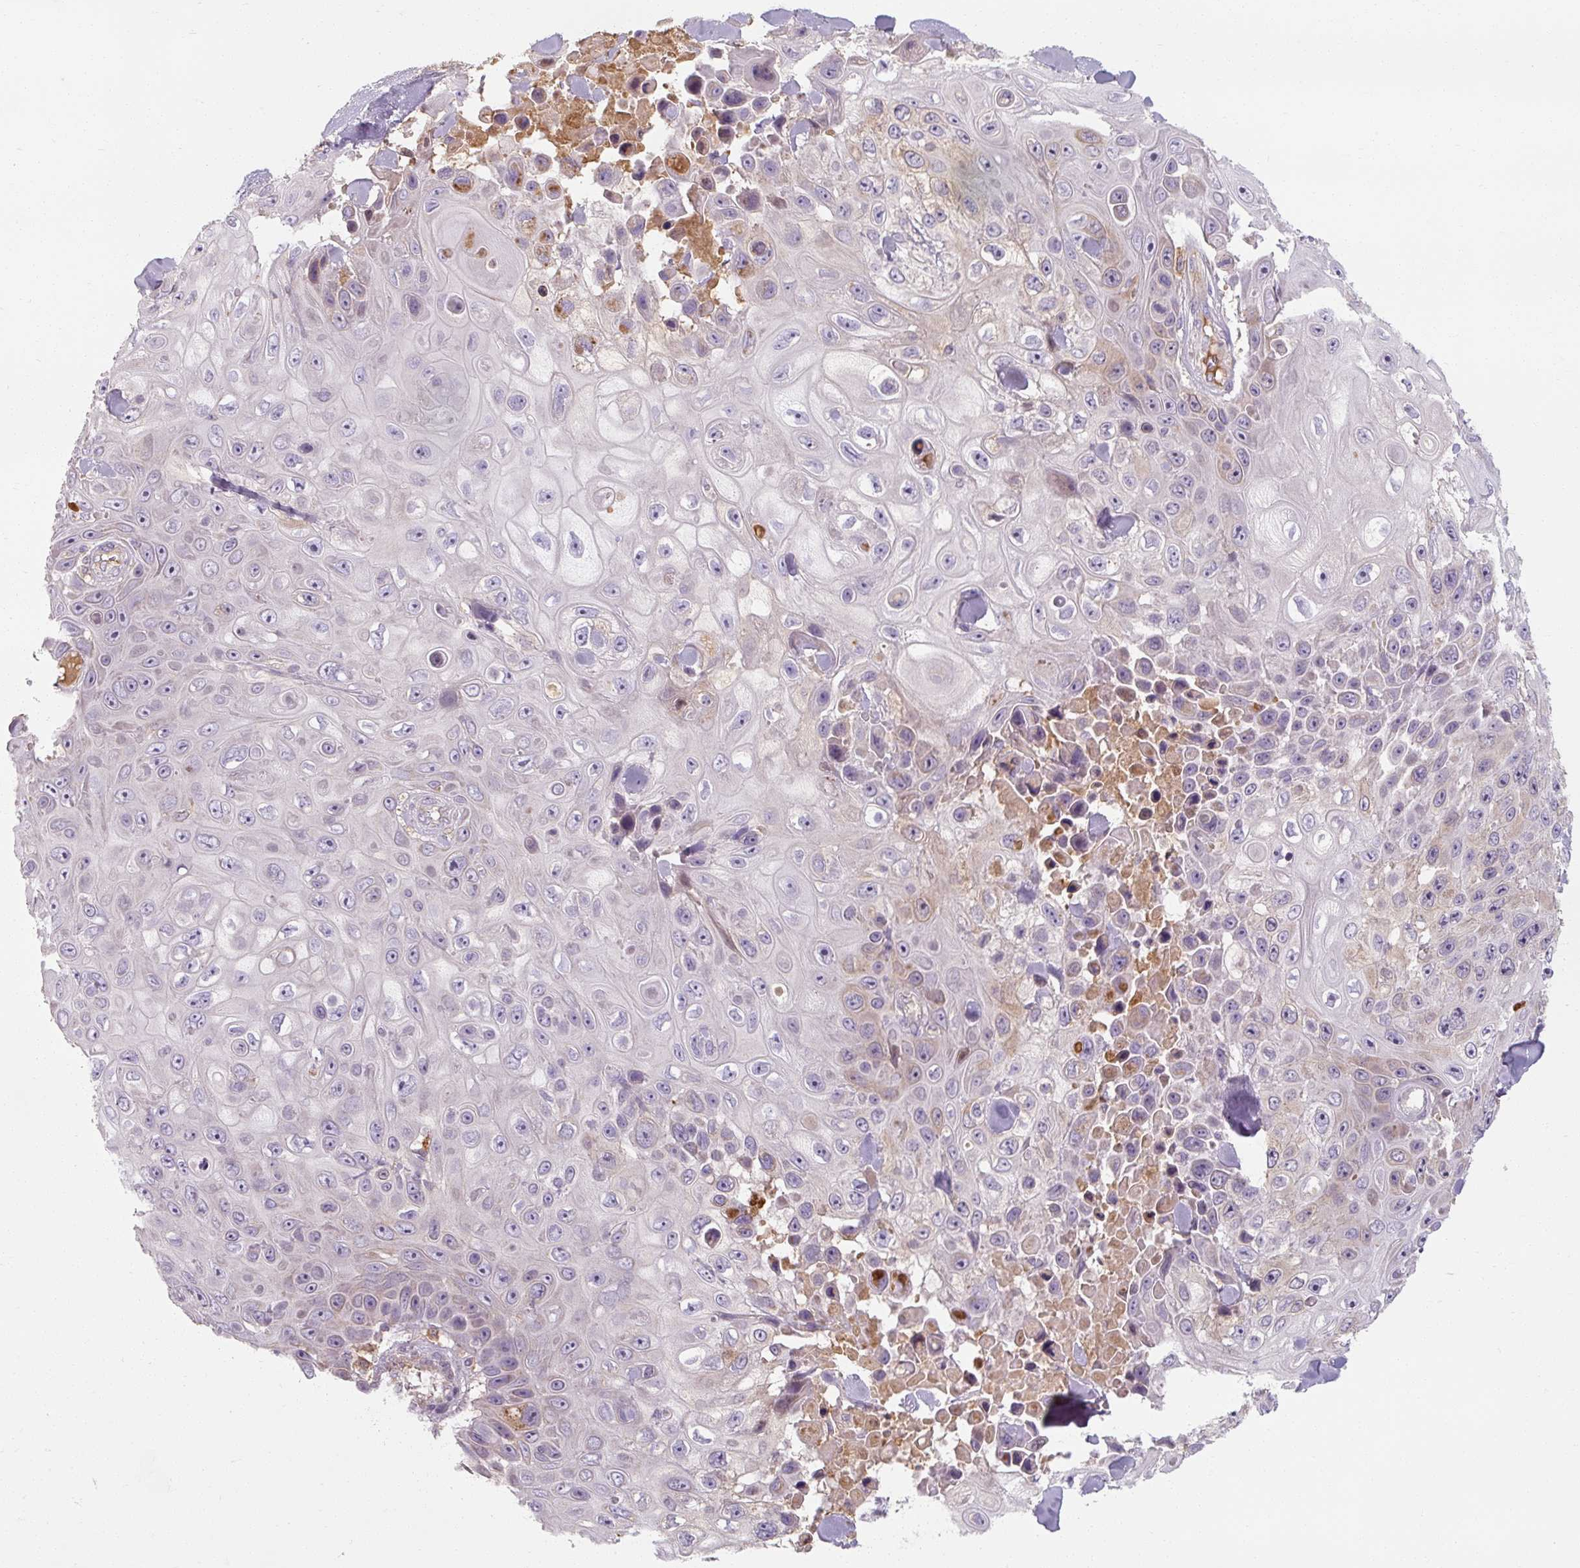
{"staining": {"intensity": "negative", "quantity": "none", "location": "none"}, "tissue": "skin cancer", "cell_type": "Tumor cells", "image_type": "cancer", "snomed": [{"axis": "morphology", "description": "Squamous cell carcinoma, NOS"}, {"axis": "topography", "description": "Skin"}], "caption": "Immunohistochemistry (IHC) photomicrograph of neoplastic tissue: human skin cancer (squamous cell carcinoma) stained with DAB shows no significant protein positivity in tumor cells.", "gene": "TSEN54", "patient": {"sex": "male", "age": 82}}